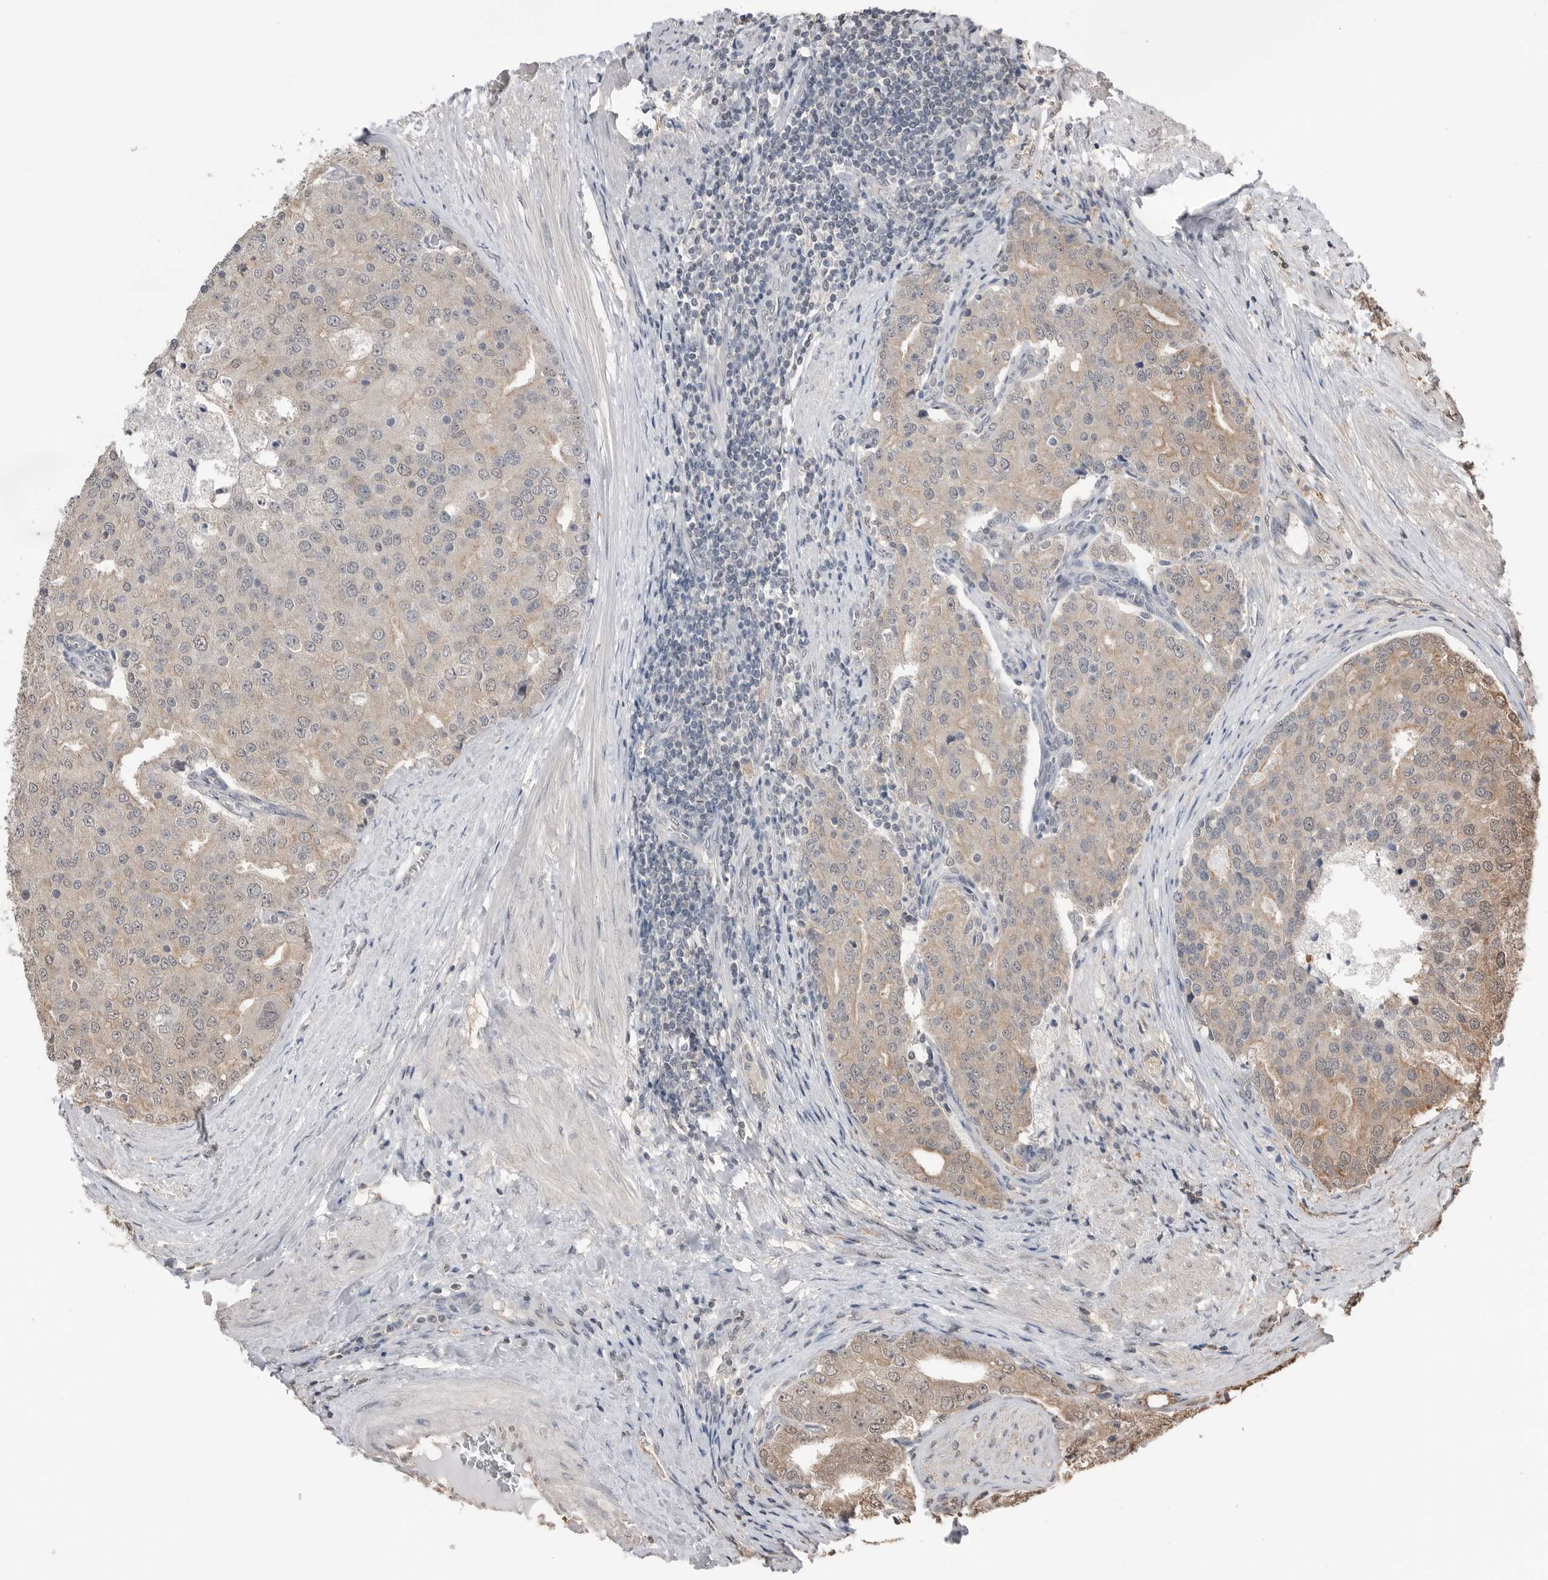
{"staining": {"intensity": "weak", "quantity": "<25%", "location": "cytoplasmic/membranous"}, "tissue": "prostate cancer", "cell_type": "Tumor cells", "image_type": "cancer", "snomed": [{"axis": "morphology", "description": "Adenocarcinoma, High grade"}, {"axis": "topography", "description": "Prostate"}], "caption": "Tumor cells show no significant protein positivity in prostate cancer (adenocarcinoma (high-grade)).", "gene": "PEAK1", "patient": {"sex": "male", "age": 50}}